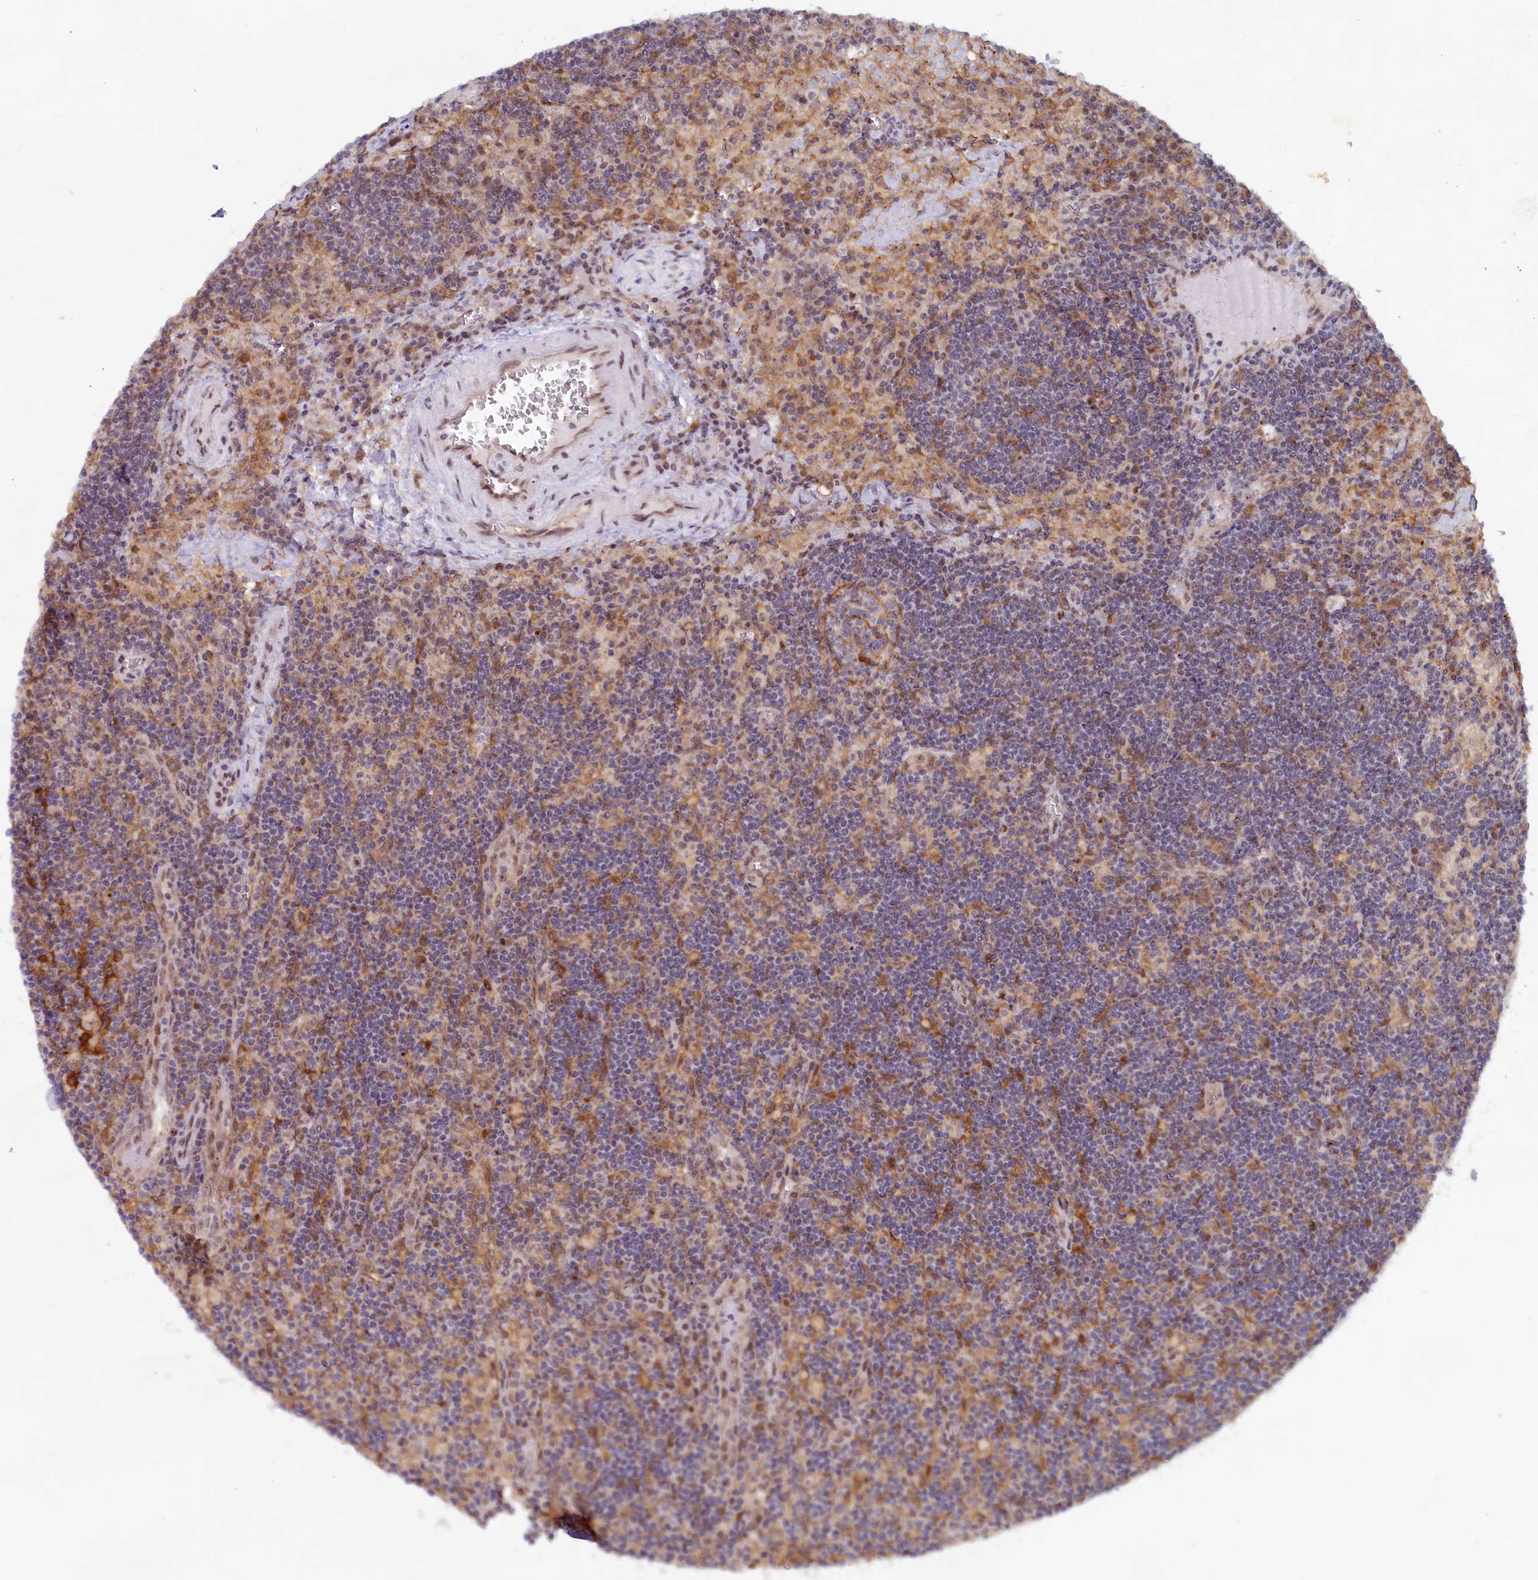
{"staining": {"intensity": "negative", "quantity": "none", "location": "none"}, "tissue": "lymph node", "cell_type": "Non-germinal center cells", "image_type": "normal", "snomed": [{"axis": "morphology", "description": "Normal tissue, NOS"}, {"axis": "topography", "description": "Lymph node"}], "caption": "DAB immunohistochemical staining of normal lymph node shows no significant staining in non-germinal center cells.", "gene": "C1D", "patient": {"sex": "male", "age": 58}}